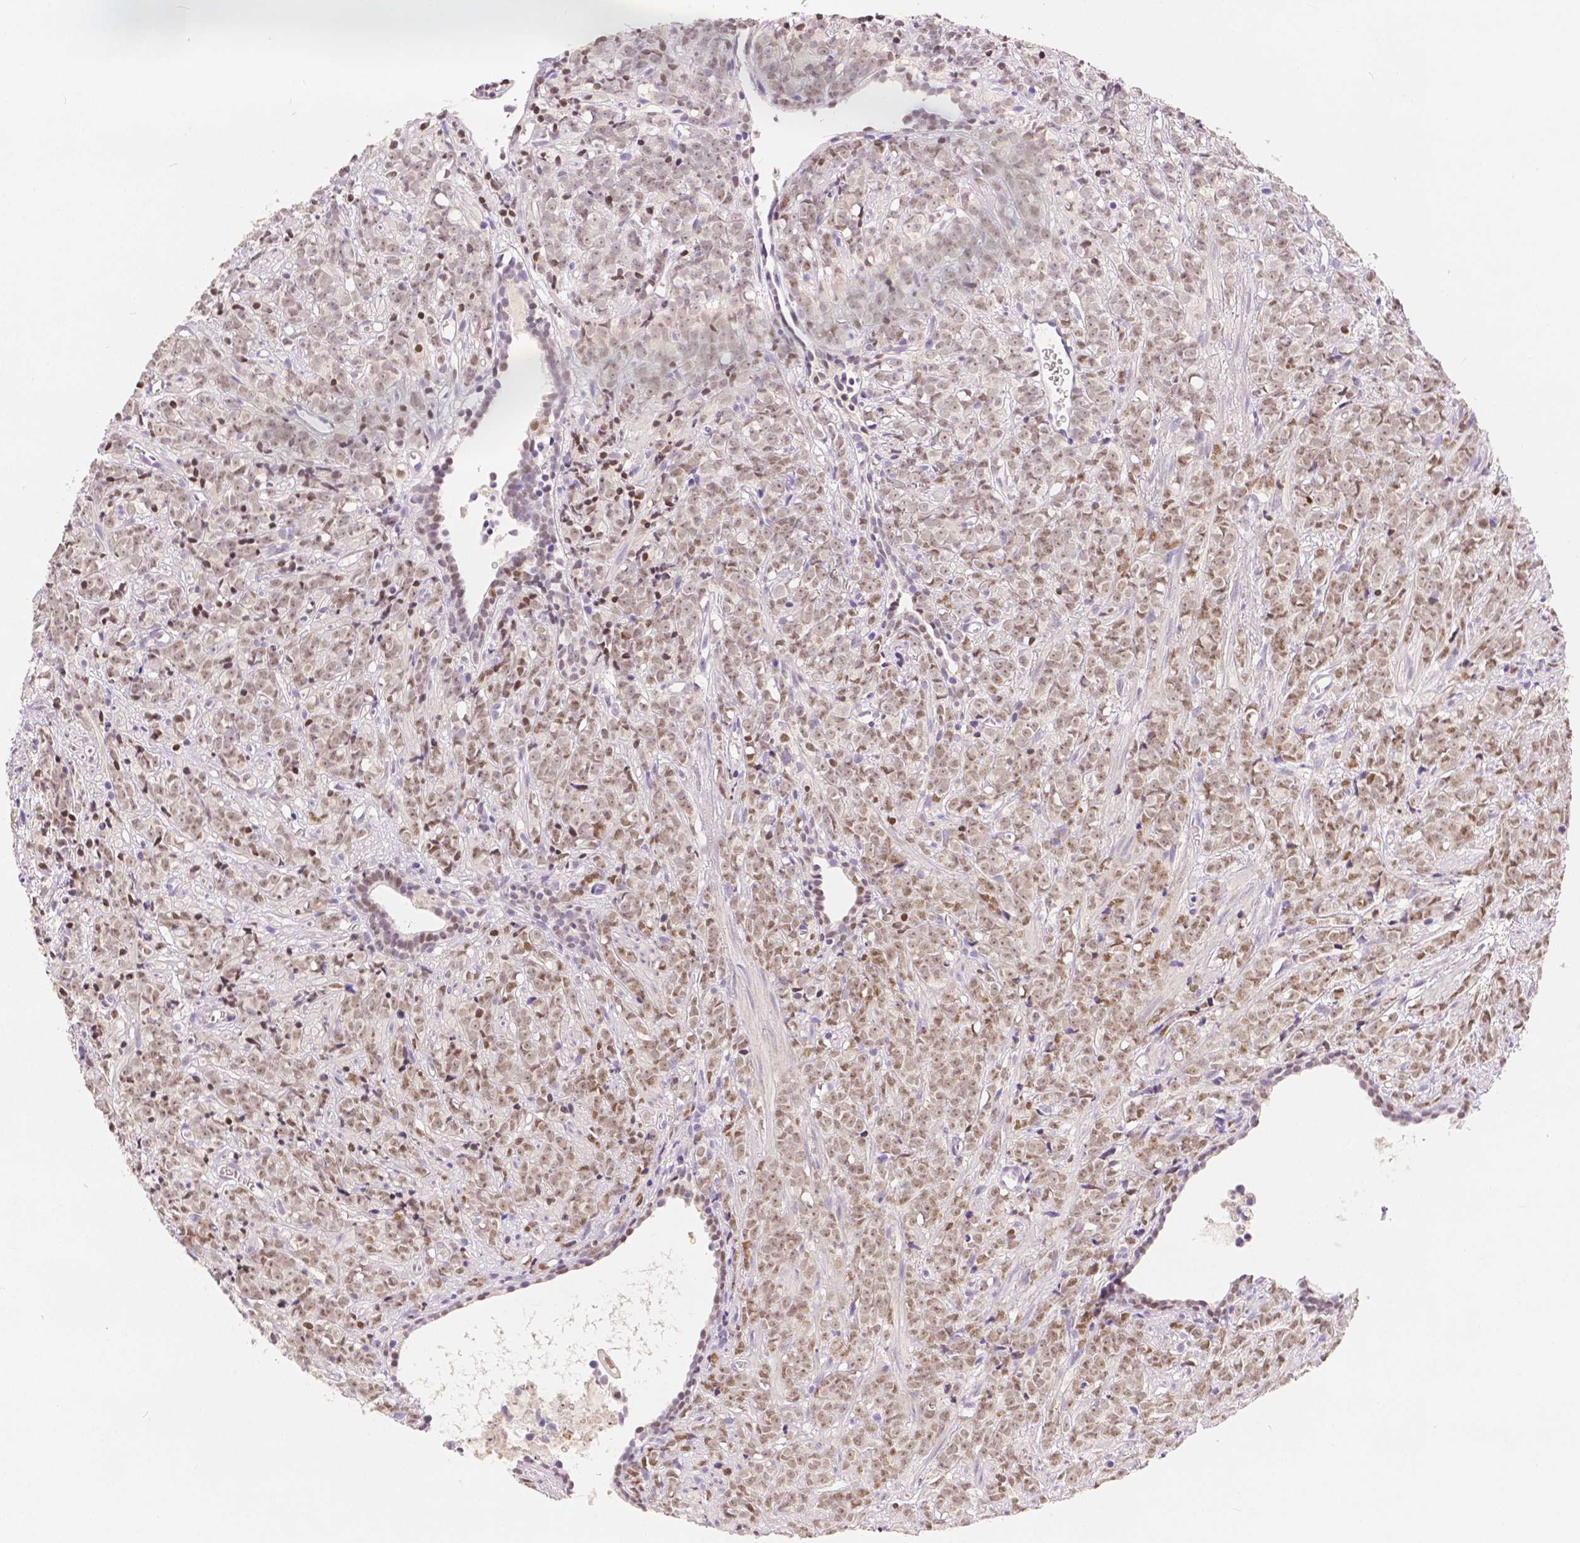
{"staining": {"intensity": "moderate", "quantity": ">75%", "location": "nuclear"}, "tissue": "prostate cancer", "cell_type": "Tumor cells", "image_type": "cancer", "snomed": [{"axis": "morphology", "description": "Adenocarcinoma, High grade"}, {"axis": "topography", "description": "Prostate"}], "caption": "The histopathology image reveals a brown stain indicating the presence of a protein in the nuclear of tumor cells in prostate cancer (high-grade adenocarcinoma). Nuclei are stained in blue.", "gene": "HNF1B", "patient": {"sex": "male", "age": 81}}